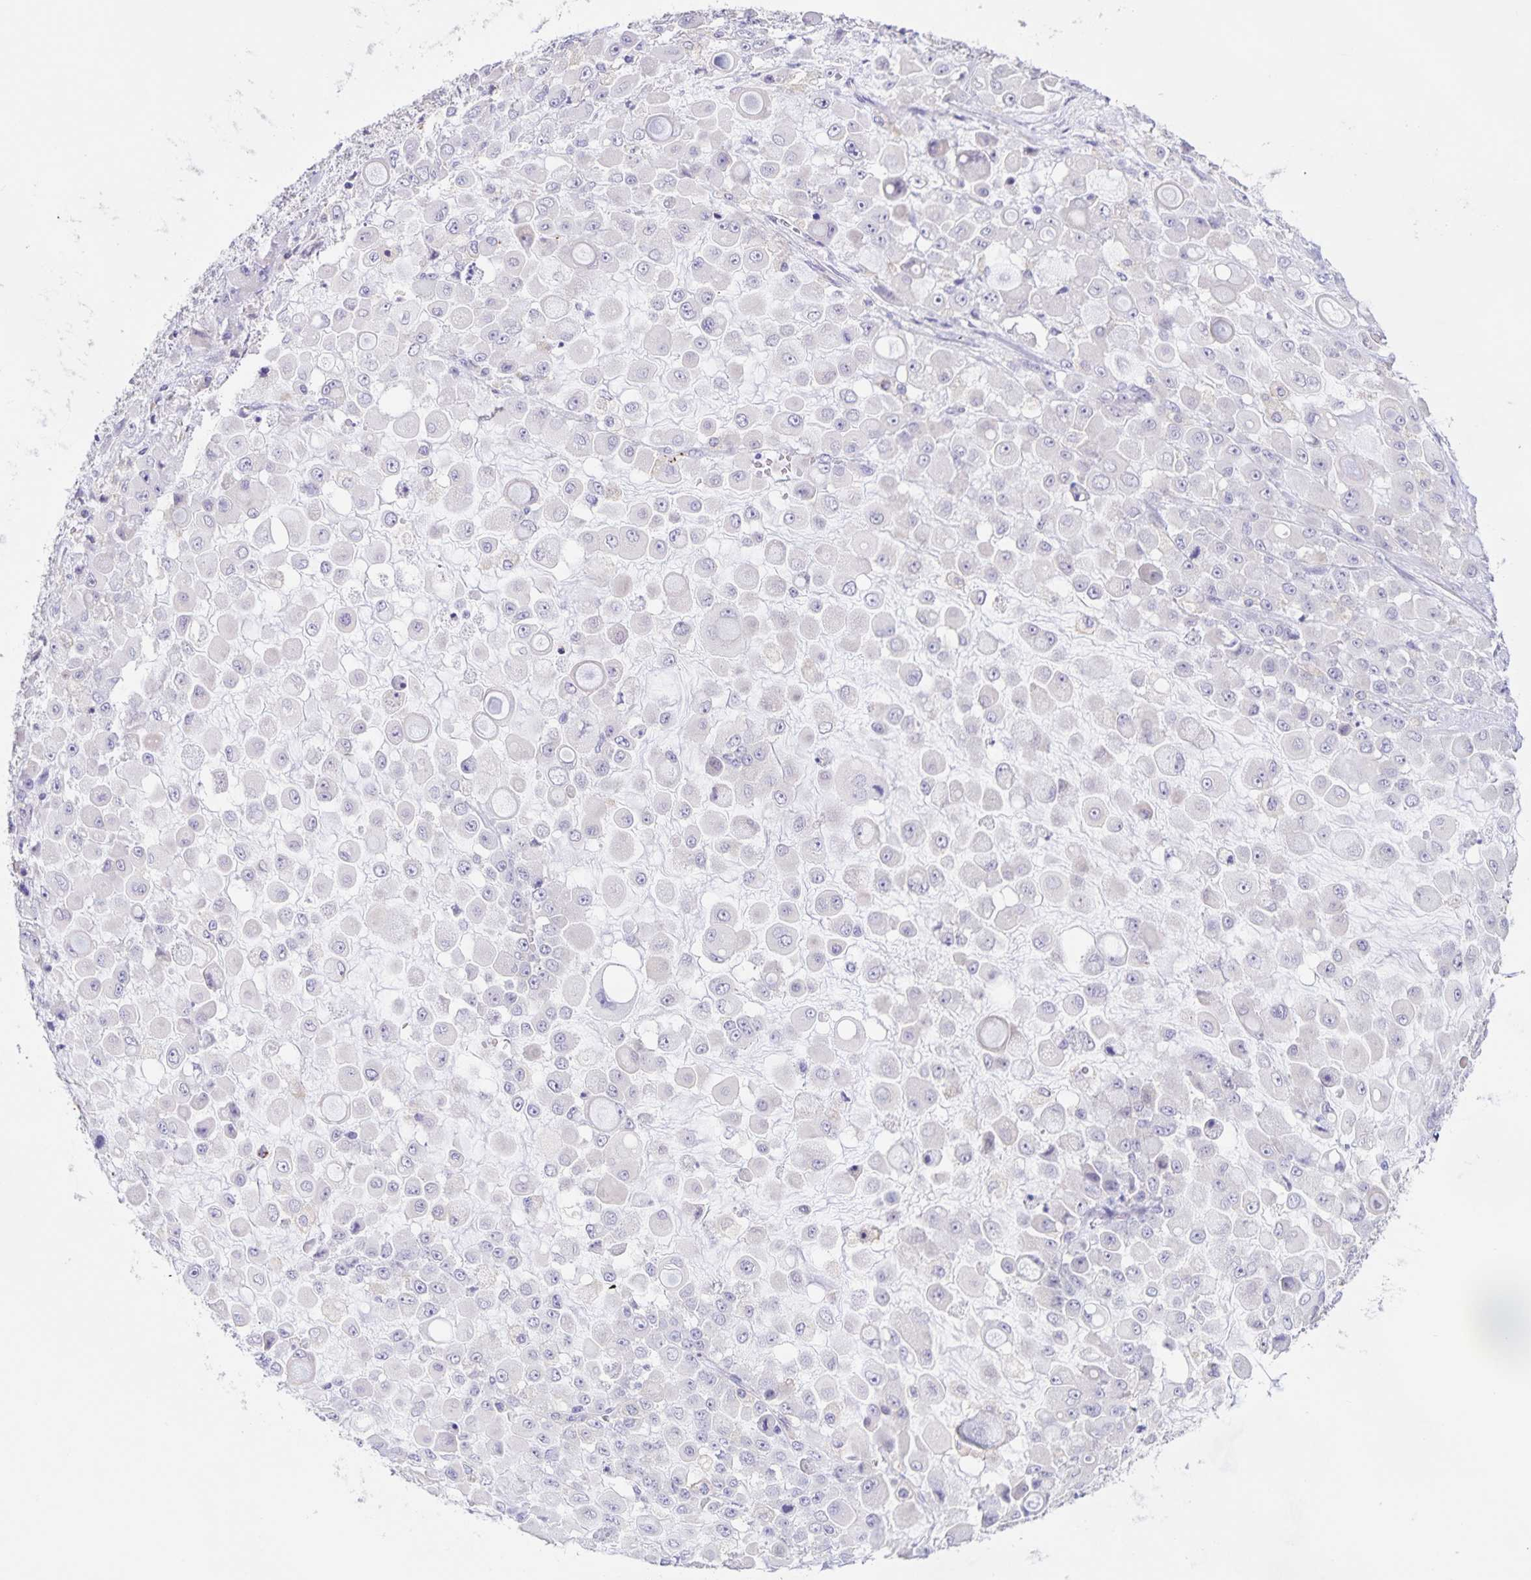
{"staining": {"intensity": "negative", "quantity": "none", "location": "none"}, "tissue": "stomach cancer", "cell_type": "Tumor cells", "image_type": "cancer", "snomed": [{"axis": "morphology", "description": "Adenocarcinoma, NOS"}, {"axis": "topography", "description": "Stomach"}], "caption": "Immunohistochemical staining of human stomach cancer shows no significant positivity in tumor cells.", "gene": "BOLL", "patient": {"sex": "female", "age": 76}}